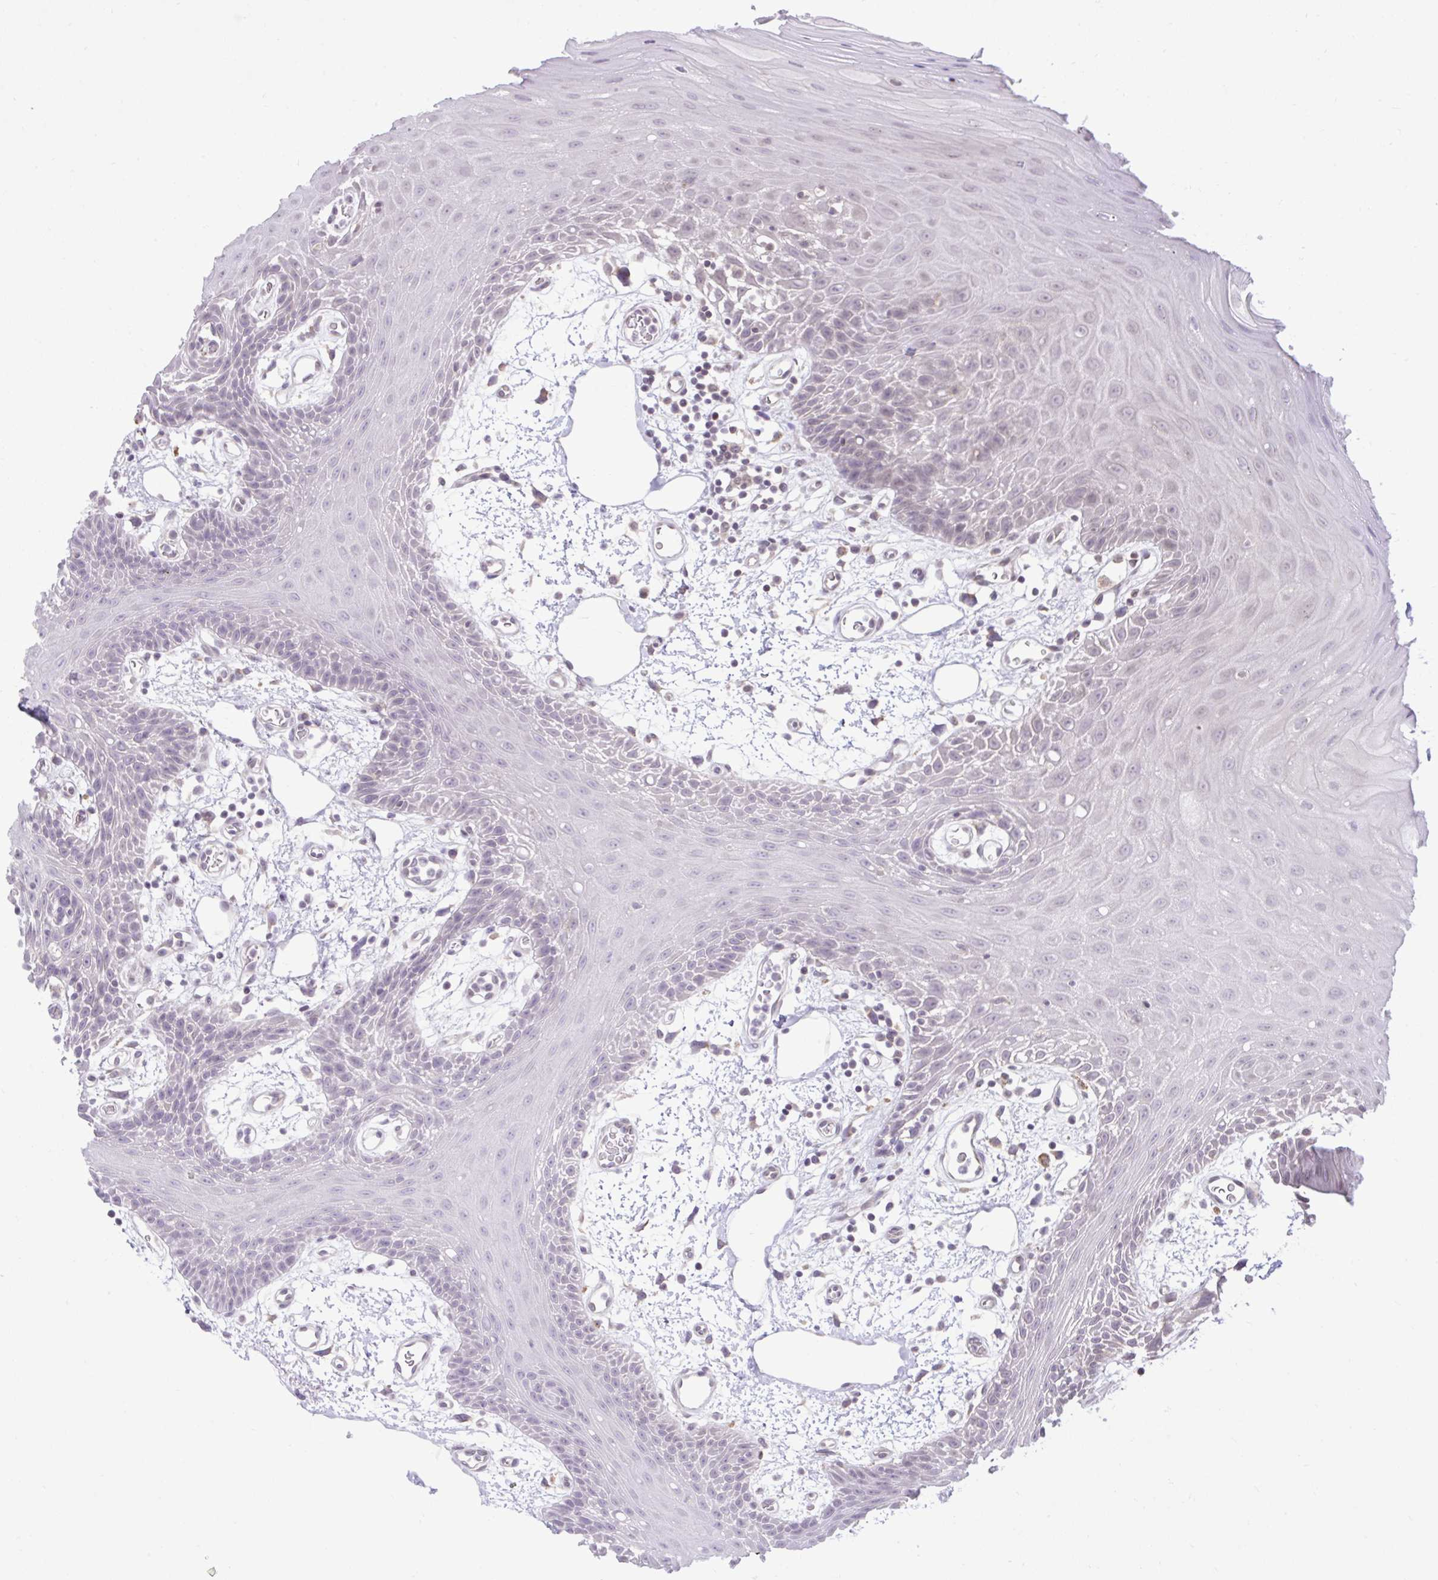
{"staining": {"intensity": "negative", "quantity": "none", "location": "none"}, "tissue": "oral mucosa", "cell_type": "Squamous epithelial cells", "image_type": "normal", "snomed": [{"axis": "morphology", "description": "Normal tissue, NOS"}, {"axis": "topography", "description": "Oral tissue"}], "caption": "Immunohistochemistry (IHC) image of normal oral mucosa stained for a protein (brown), which reveals no positivity in squamous epithelial cells. (DAB (3,3'-diaminobenzidine) immunohistochemistry (IHC) with hematoxylin counter stain).", "gene": "CYP20A1", "patient": {"sex": "female", "age": 59}}